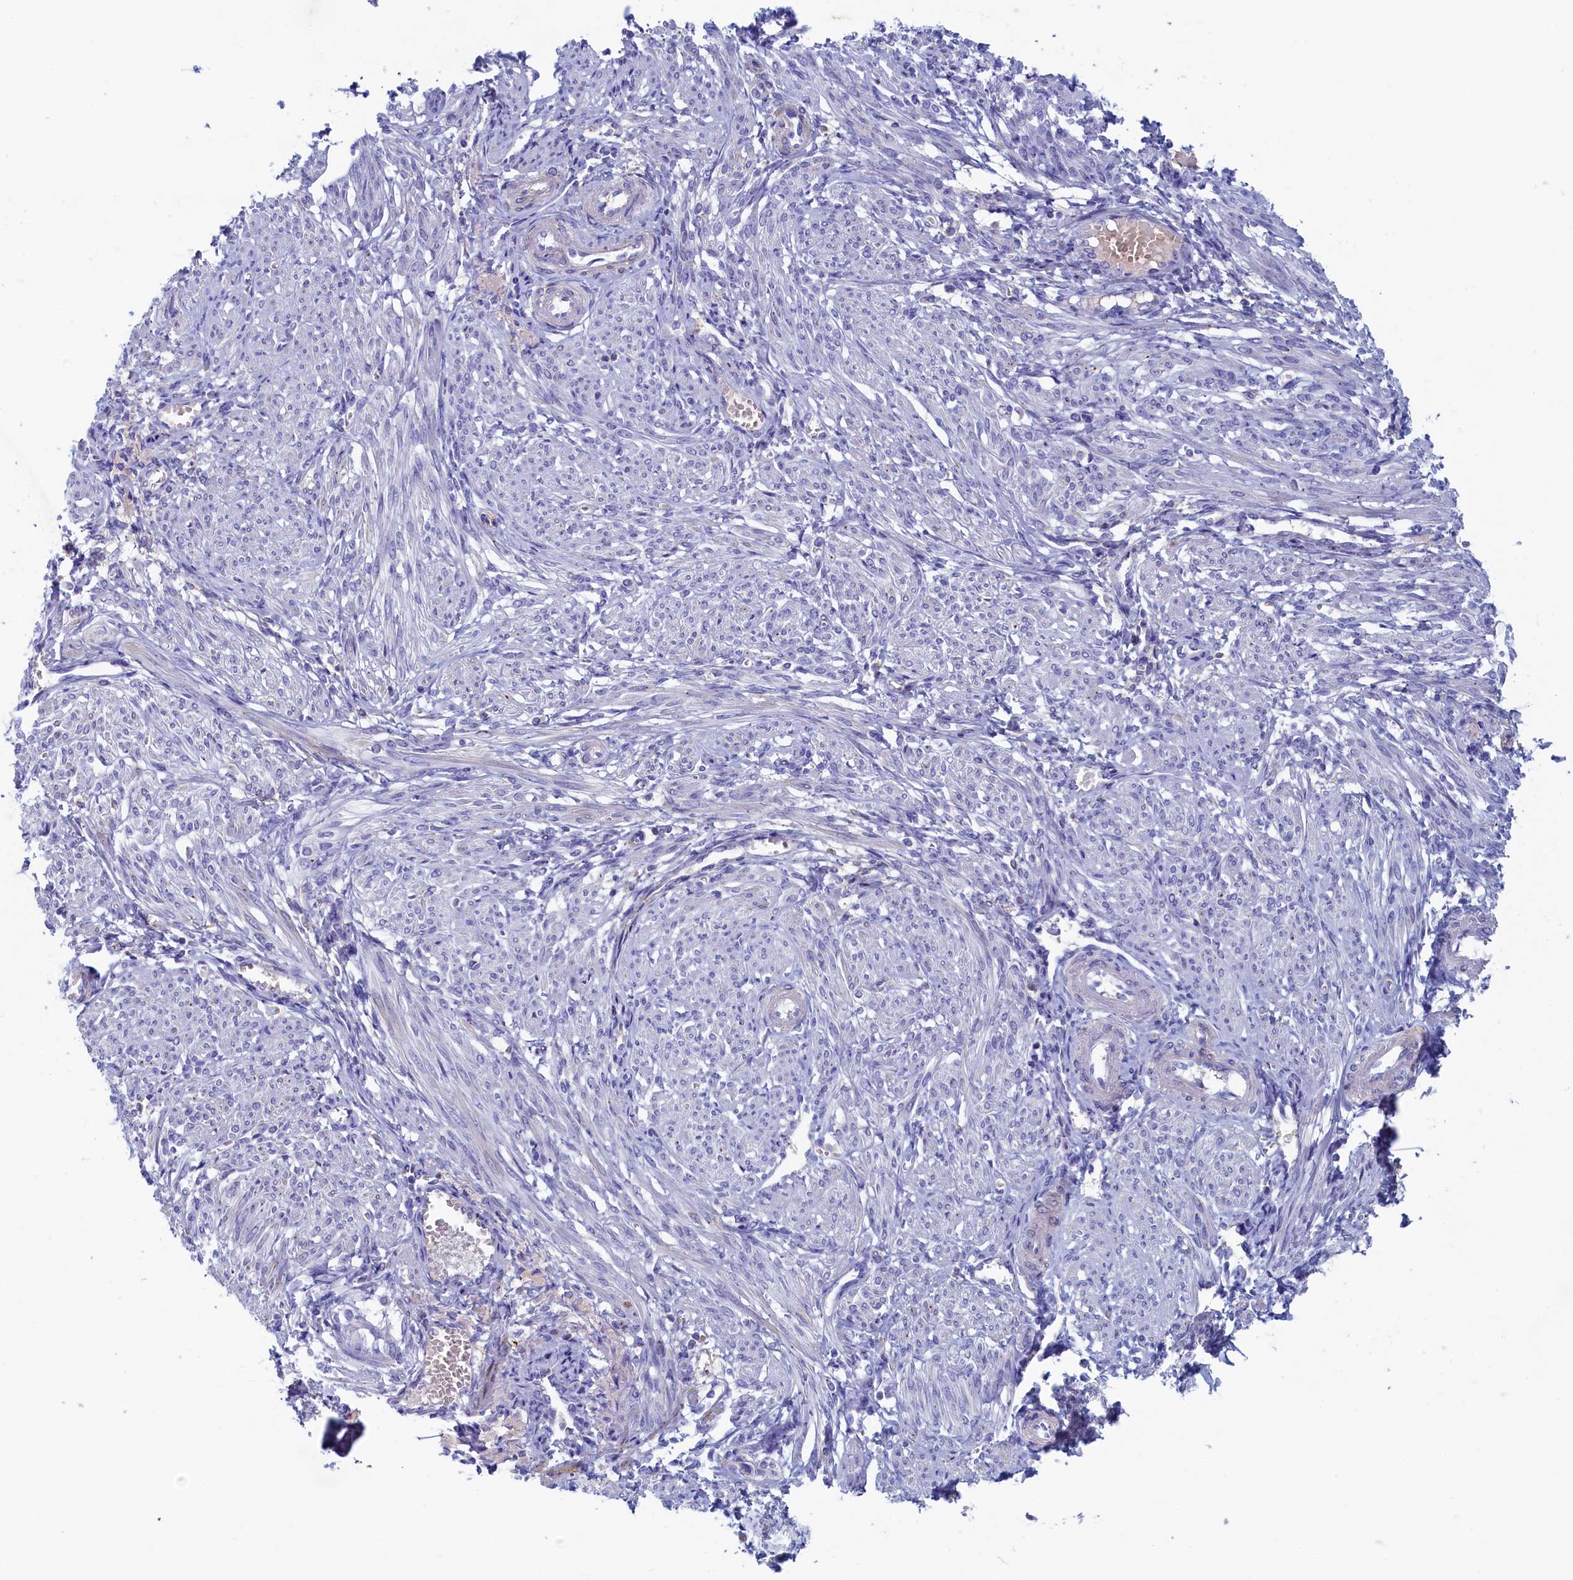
{"staining": {"intensity": "negative", "quantity": "none", "location": "none"}, "tissue": "smooth muscle", "cell_type": "Smooth muscle cells", "image_type": "normal", "snomed": [{"axis": "morphology", "description": "Normal tissue, NOS"}, {"axis": "topography", "description": "Smooth muscle"}], "caption": "Benign smooth muscle was stained to show a protein in brown. There is no significant expression in smooth muscle cells.", "gene": "GUCA1C", "patient": {"sex": "female", "age": 39}}